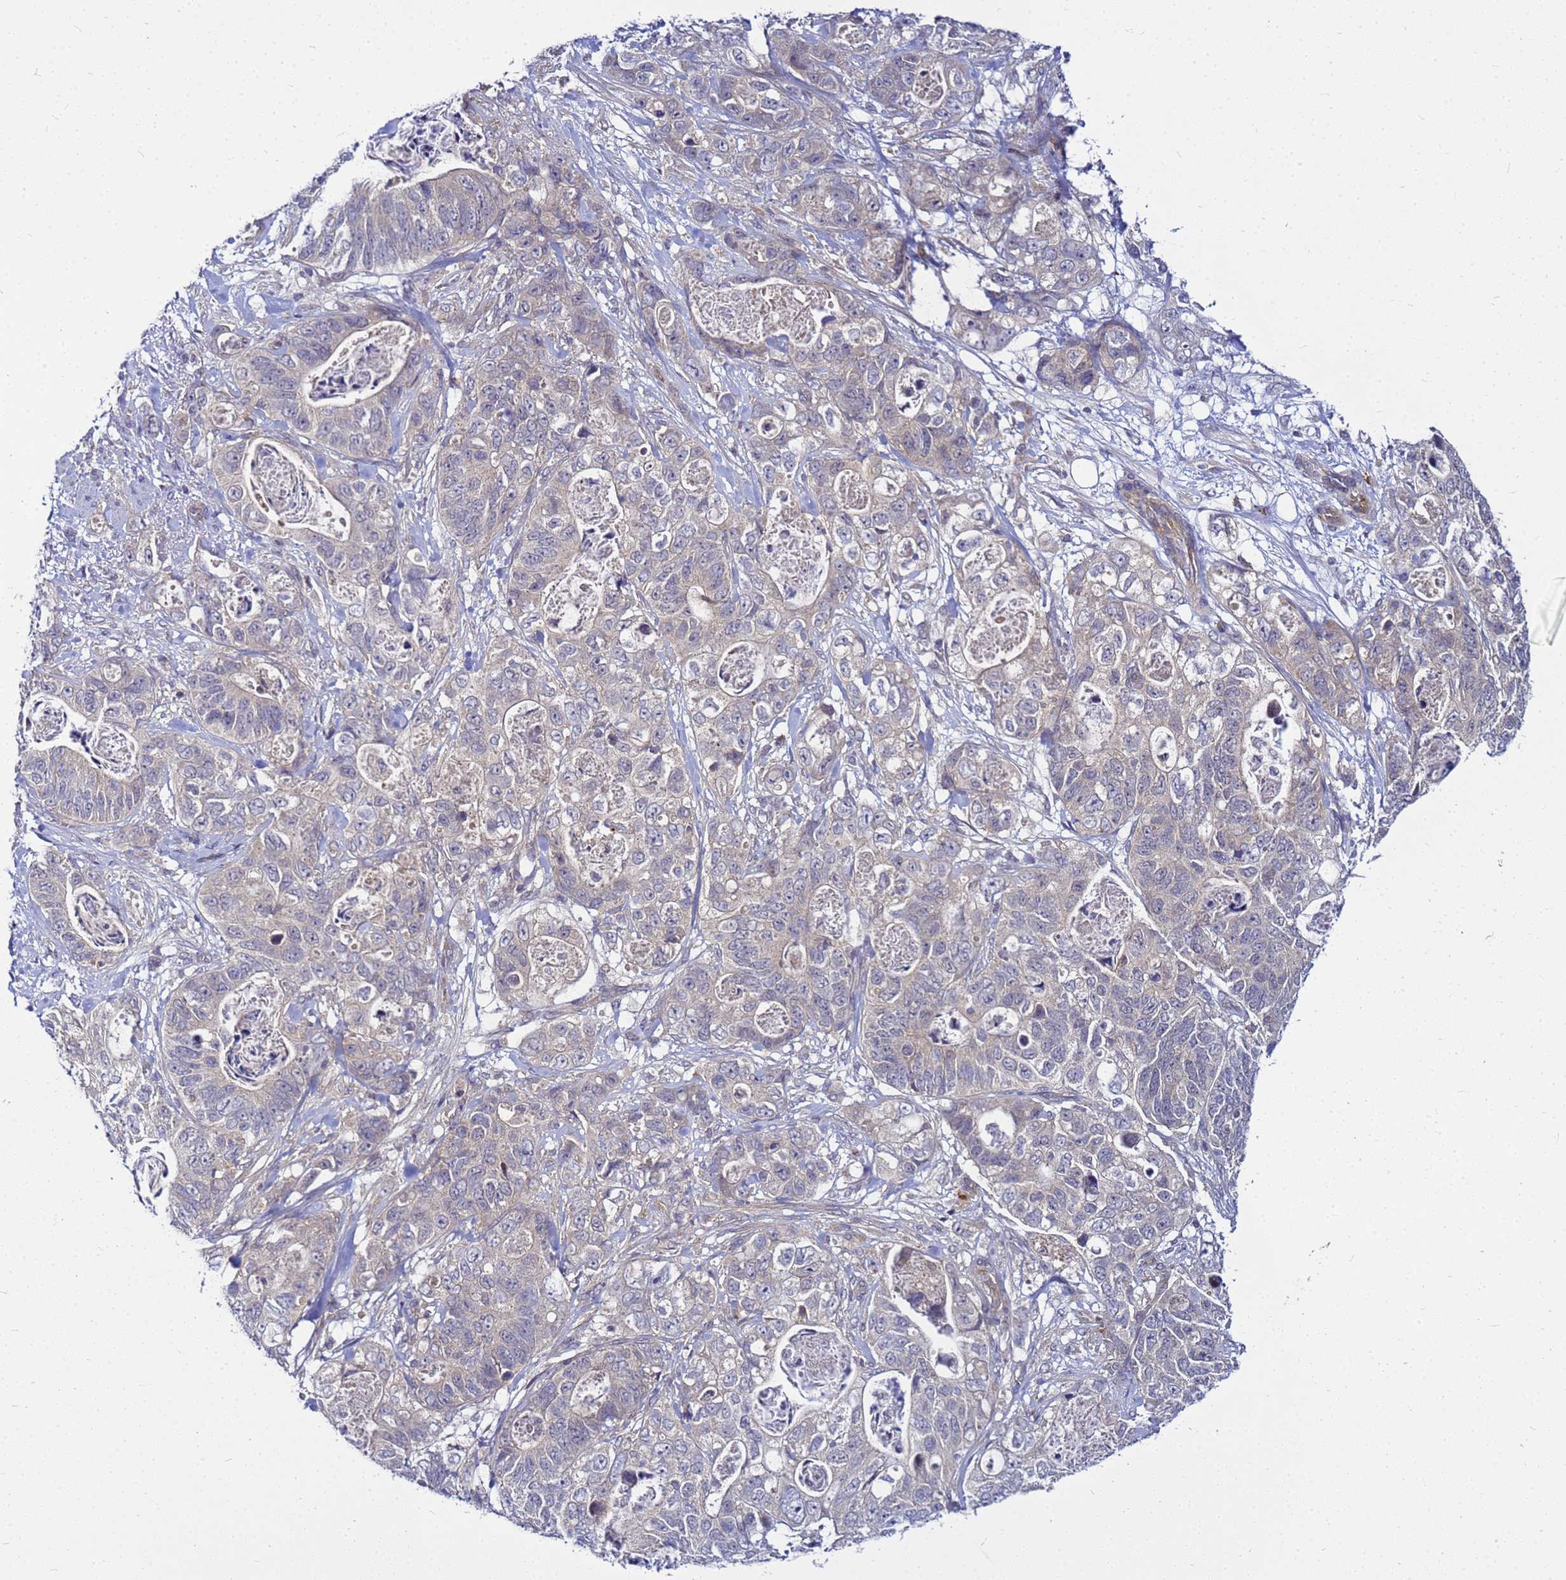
{"staining": {"intensity": "negative", "quantity": "none", "location": "none"}, "tissue": "stomach cancer", "cell_type": "Tumor cells", "image_type": "cancer", "snomed": [{"axis": "morphology", "description": "Normal tissue, NOS"}, {"axis": "morphology", "description": "Adenocarcinoma, NOS"}, {"axis": "topography", "description": "Stomach"}], "caption": "Tumor cells show no significant protein staining in stomach adenocarcinoma.", "gene": "SAT1", "patient": {"sex": "female", "age": 89}}